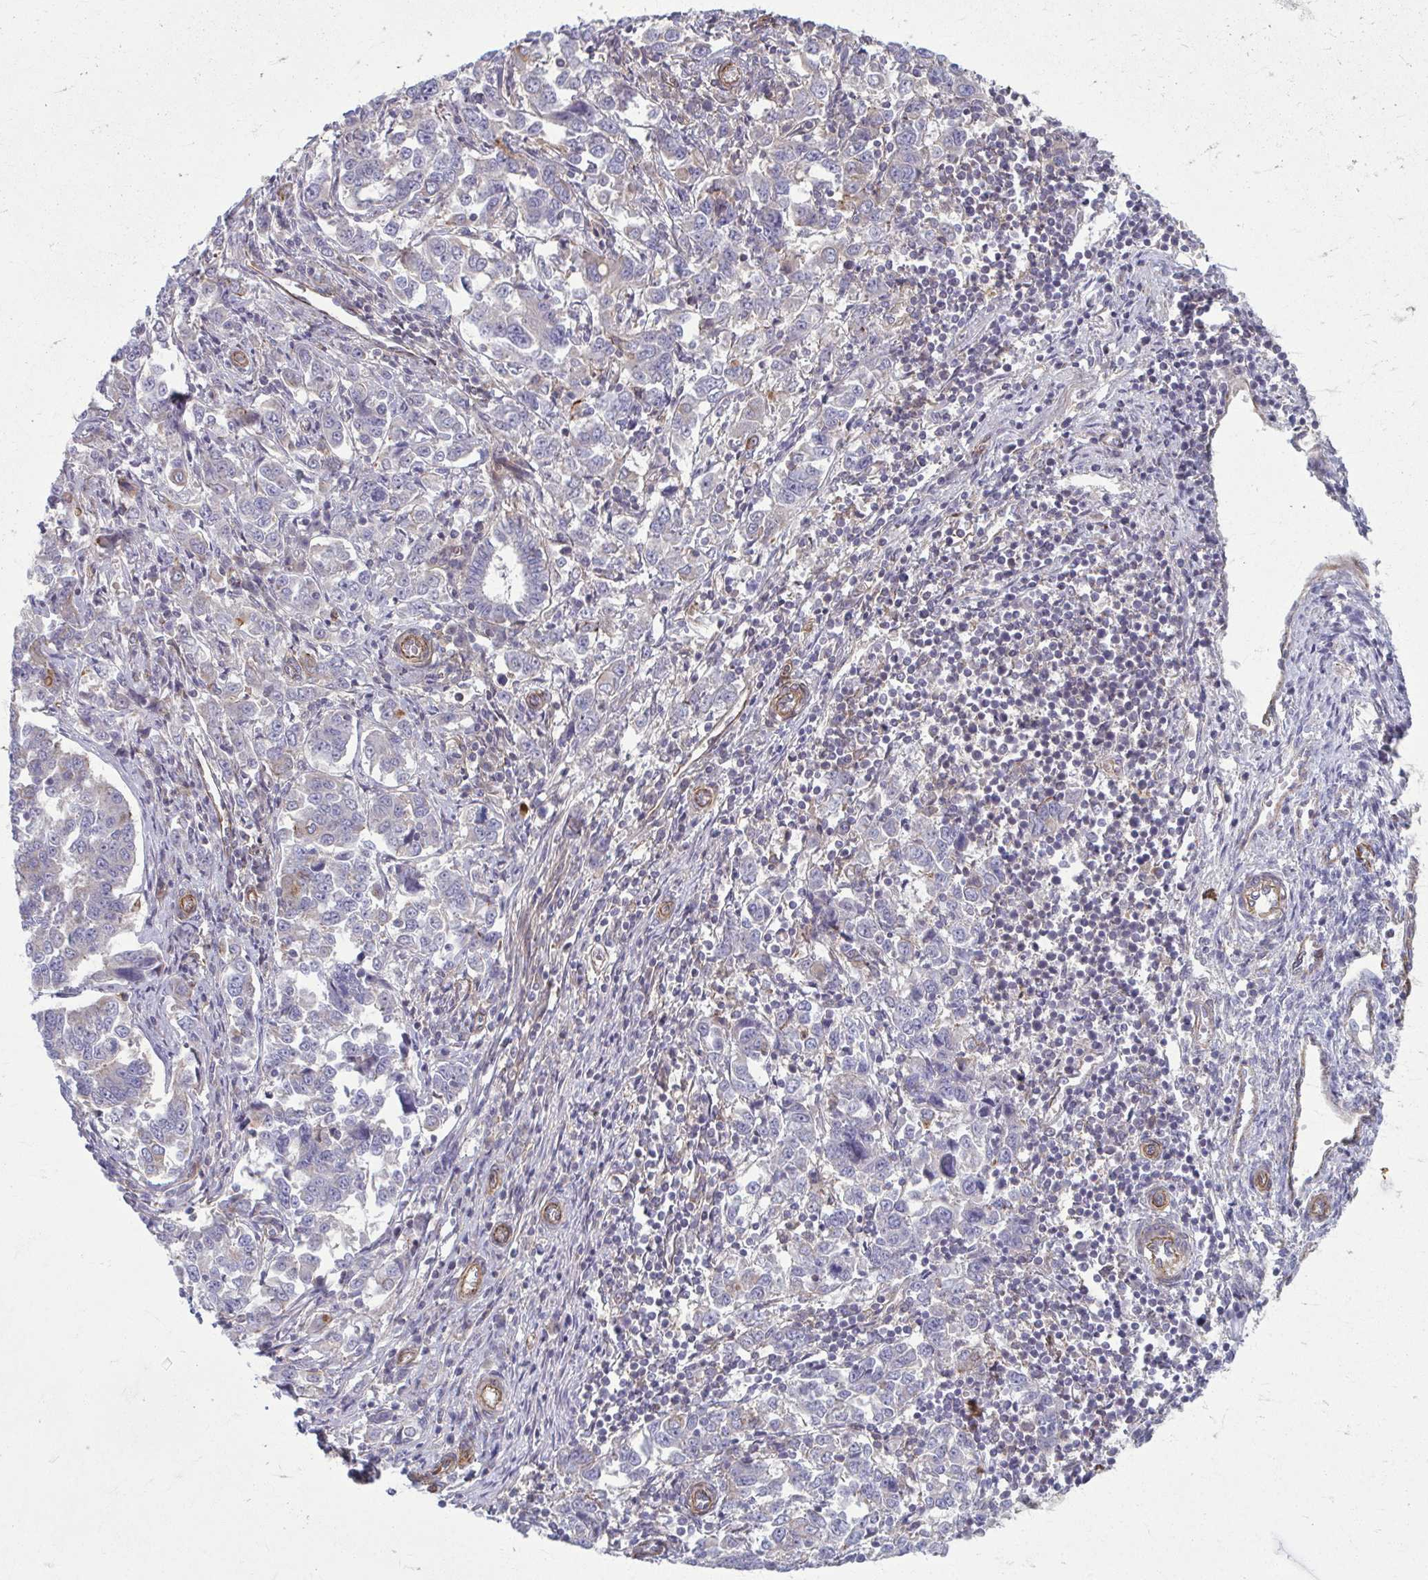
{"staining": {"intensity": "negative", "quantity": "none", "location": "none"}, "tissue": "endometrial cancer", "cell_type": "Tumor cells", "image_type": "cancer", "snomed": [{"axis": "morphology", "description": "Adenocarcinoma, NOS"}, {"axis": "topography", "description": "Endometrium"}], "caption": "Immunohistochemistry photomicrograph of neoplastic tissue: adenocarcinoma (endometrial) stained with DAB (3,3'-diaminobenzidine) shows no significant protein expression in tumor cells.", "gene": "EID2B", "patient": {"sex": "female", "age": 43}}